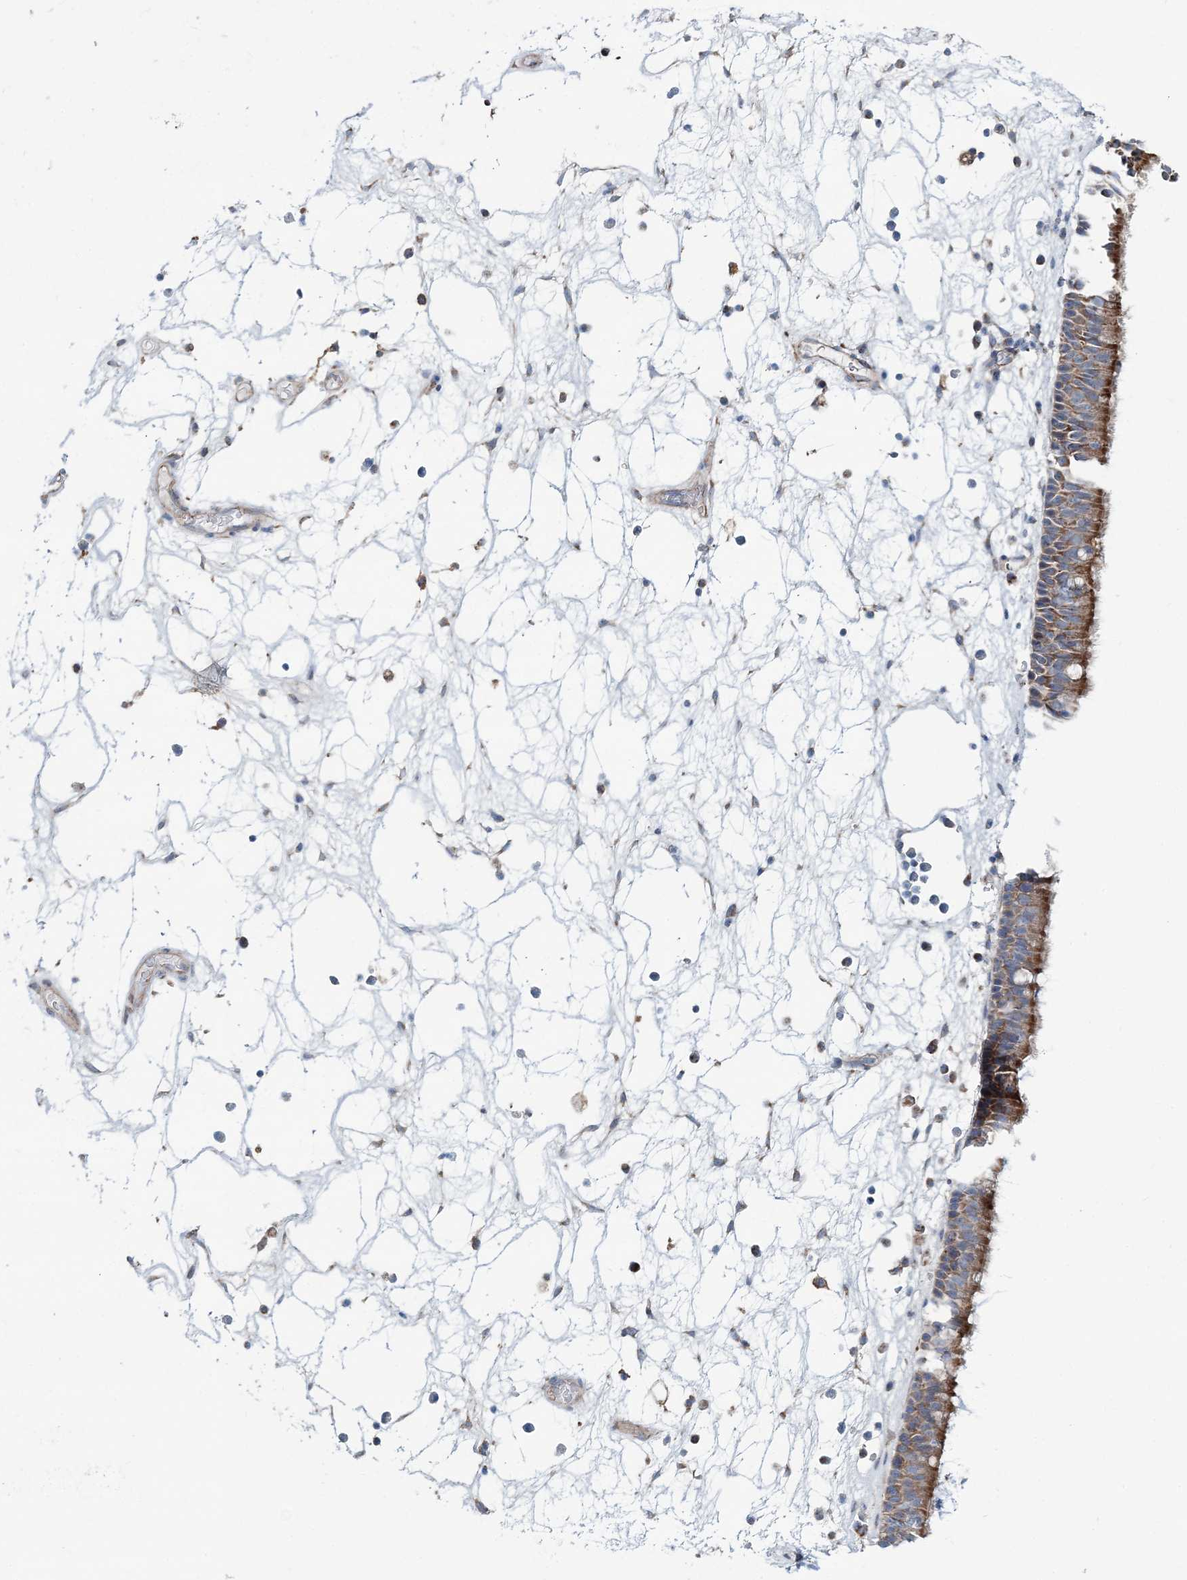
{"staining": {"intensity": "moderate", "quantity": ">75%", "location": "cytoplasmic/membranous"}, "tissue": "nasopharynx", "cell_type": "Respiratory epithelial cells", "image_type": "normal", "snomed": [{"axis": "morphology", "description": "Normal tissue, NOS"}, {"axis": "morphology", "description": "Inflammation, NOS"}, {"axis": "morphology", "description": "Malignant melanoma, Metastatic site"}, {"axis": "topography", "description": "Nasopharynx"}], "caption": "Nasopharynx stained with DAB immunohistochemistry displays medium levels of moderate cytoplasmic/membranous staining in approximately >75% of respiratory epithelial cells.", "gene": "ARHGAP6", "patient": {"sex": "male", "age": 70}}